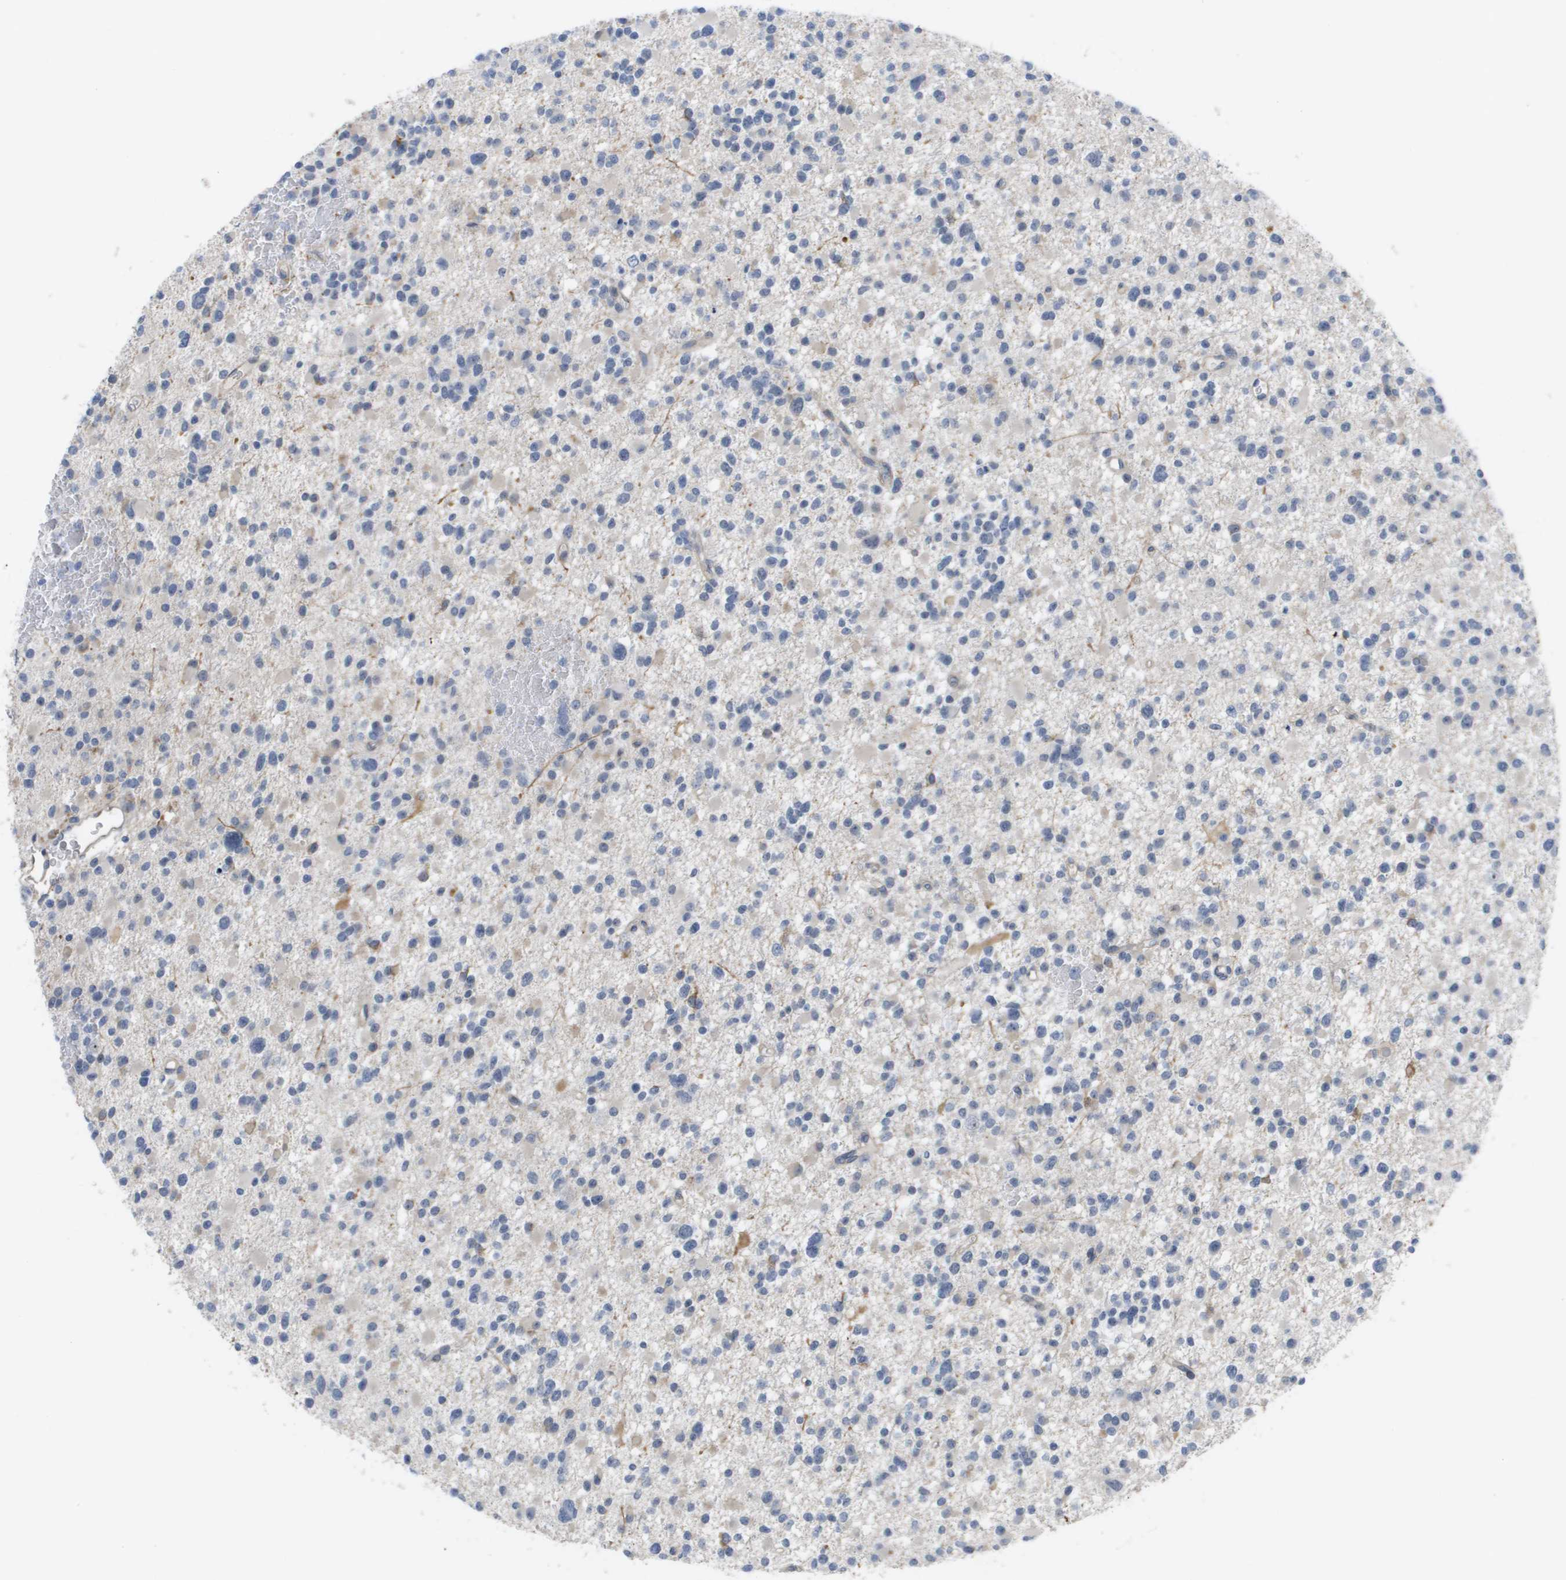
{"staining": {"intensity": "negative", "quantity": "none", "location": "none"}, "tissue": "glioma", "cell_type": "Tumor cells", "image_type": "cancer", "snomed": [{"axis": "morphology", "description": "Glioma, malignant, Low grade"}, {"axis": "topography", "description": "Brain"}], "caption": "Immunohistochemistry (IHC) micrograph of neoplastic tissue: malignant glioma (low-grade) stained with DAB (3,3'-diaminobenzidine) exhibits no significant protein positivity in tumor cells.", "gene": "MTARC2", "patient": {"sex": "female", "age": 22}}